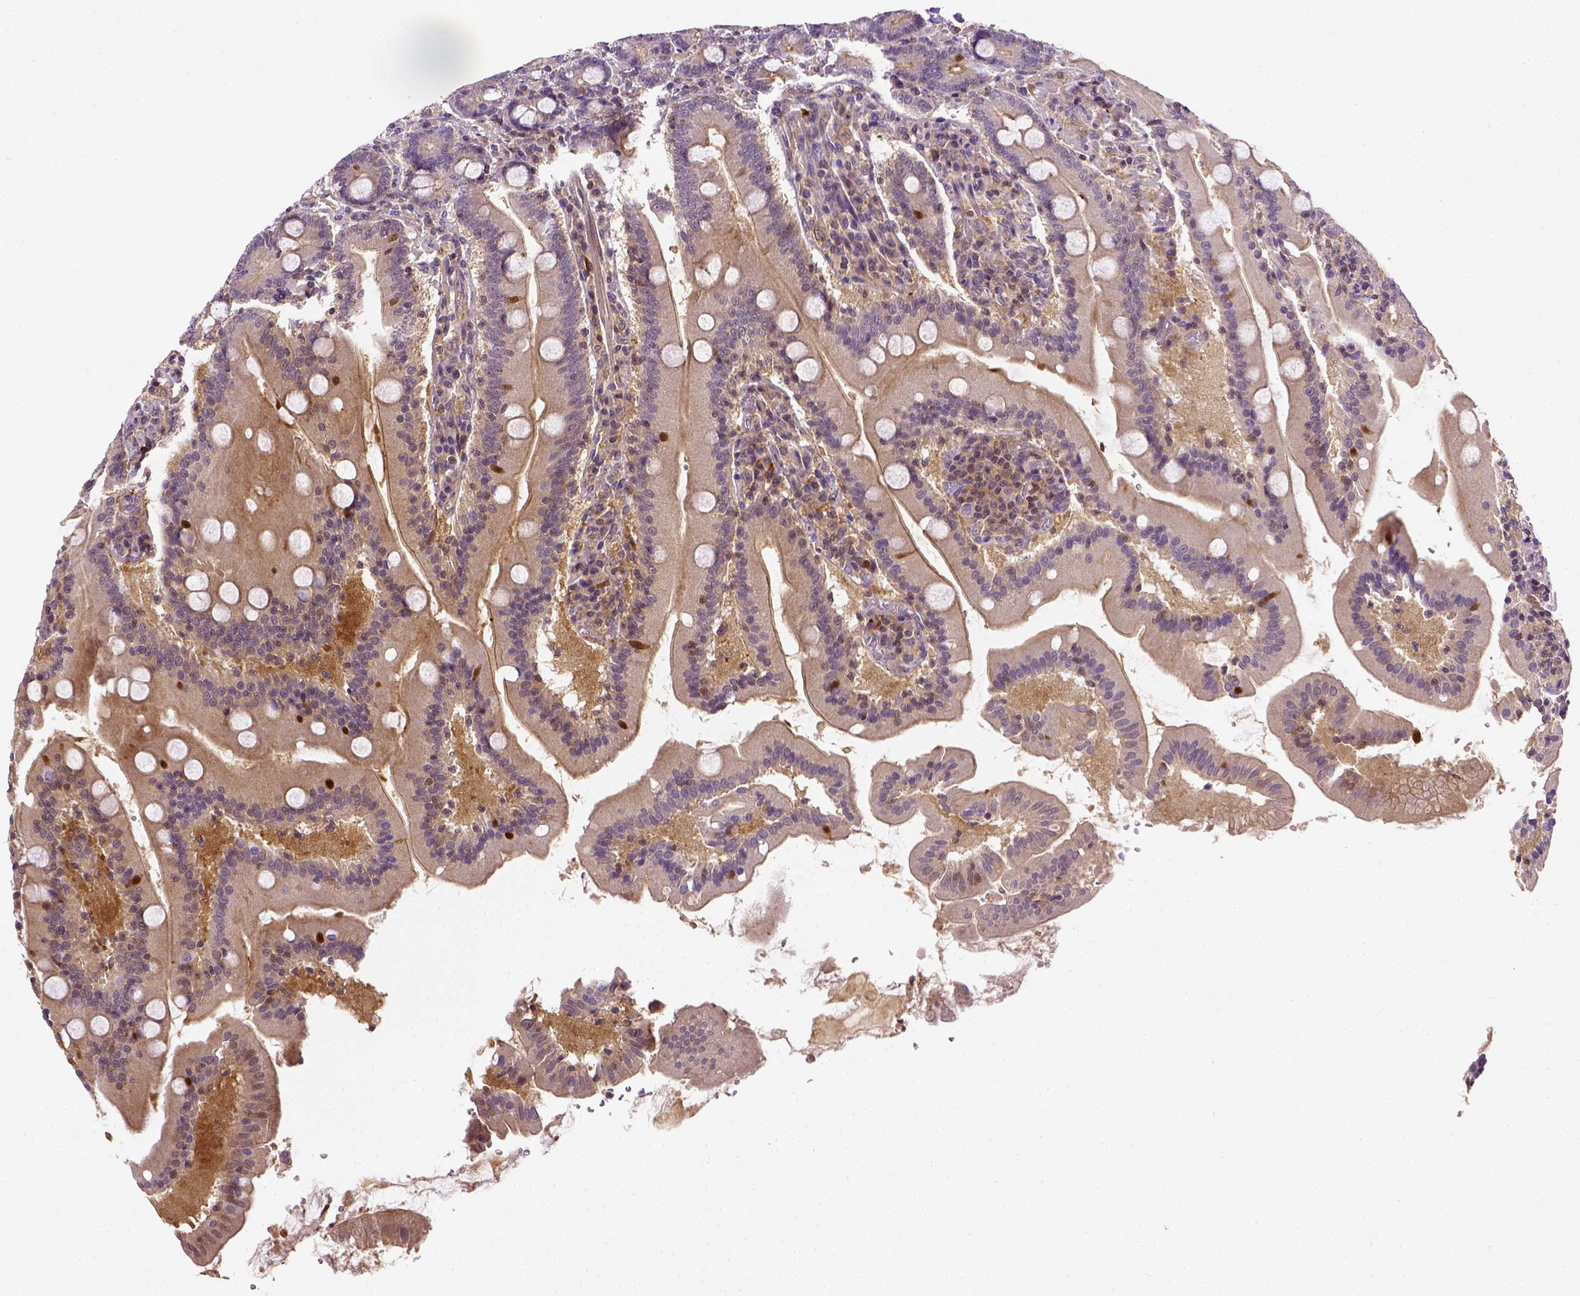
{"staining": {"intensity": "moderate", "quantity": "<25%", "location": "cytoplasmic/membranous,nuclear"}, "tissue": "small intestine", "cell_type": "Glandular cells", "image_type": "normal", "snomed": [{"axis": "morphology", "description": "Normal tissue, NOS"}, {"axis": "topography", "description": "Small intestine"}], "caption": "Glandular cells show moderate cytoplasmic/membranous,nuclear expression in about <25% of cells in benign small intestine. Using DAB (3,3'-diaminobenzidine) (brown) and hematoxylin (blue) stains, captured at high magnification using brightfield microscopy.", "gene": "MATK", "patient": {"sex": "male", "age": 37}}